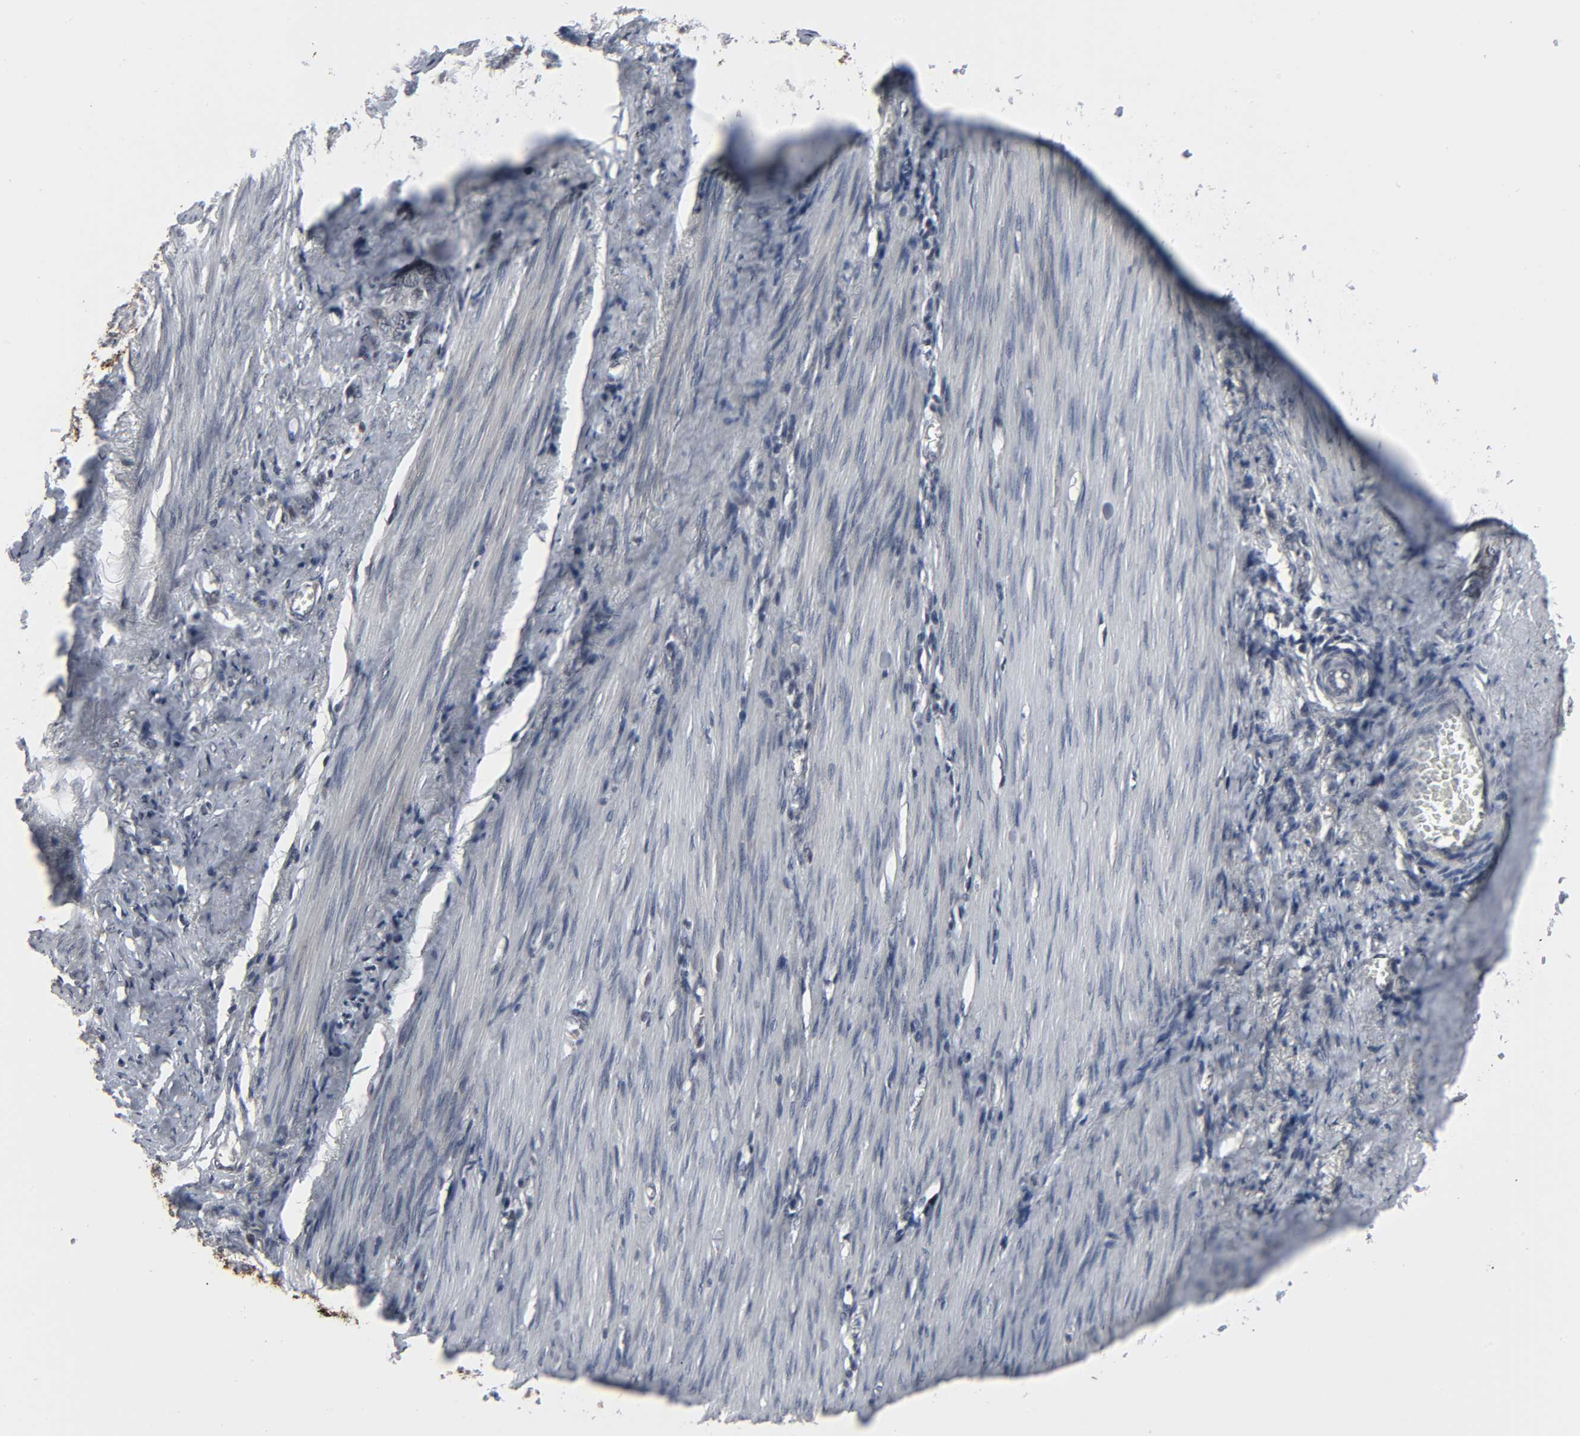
{"staining": {"intensity": "strong", "quantity": "<25%", "location": "cytoplasmic/membranous"}, "tissue": "stomach cancer", "cell_type": "Tumor cells", "image_type": "cancer", "snomed": [{"axis": "morphology", "description": "Adenocarcinoma, NOS"}, {"axis": "topography", "description": "Stomach"}], "caption": "DAB immunohistochemical staining of human adenocarcinoma (stomach) shows strong cytoplasmic/membranous protein positivity in approximately <25% of tumor cells. Nuclei are stained in blue.", "gene": "MUC1", "patient": {"sex": "female", "age": 75}}